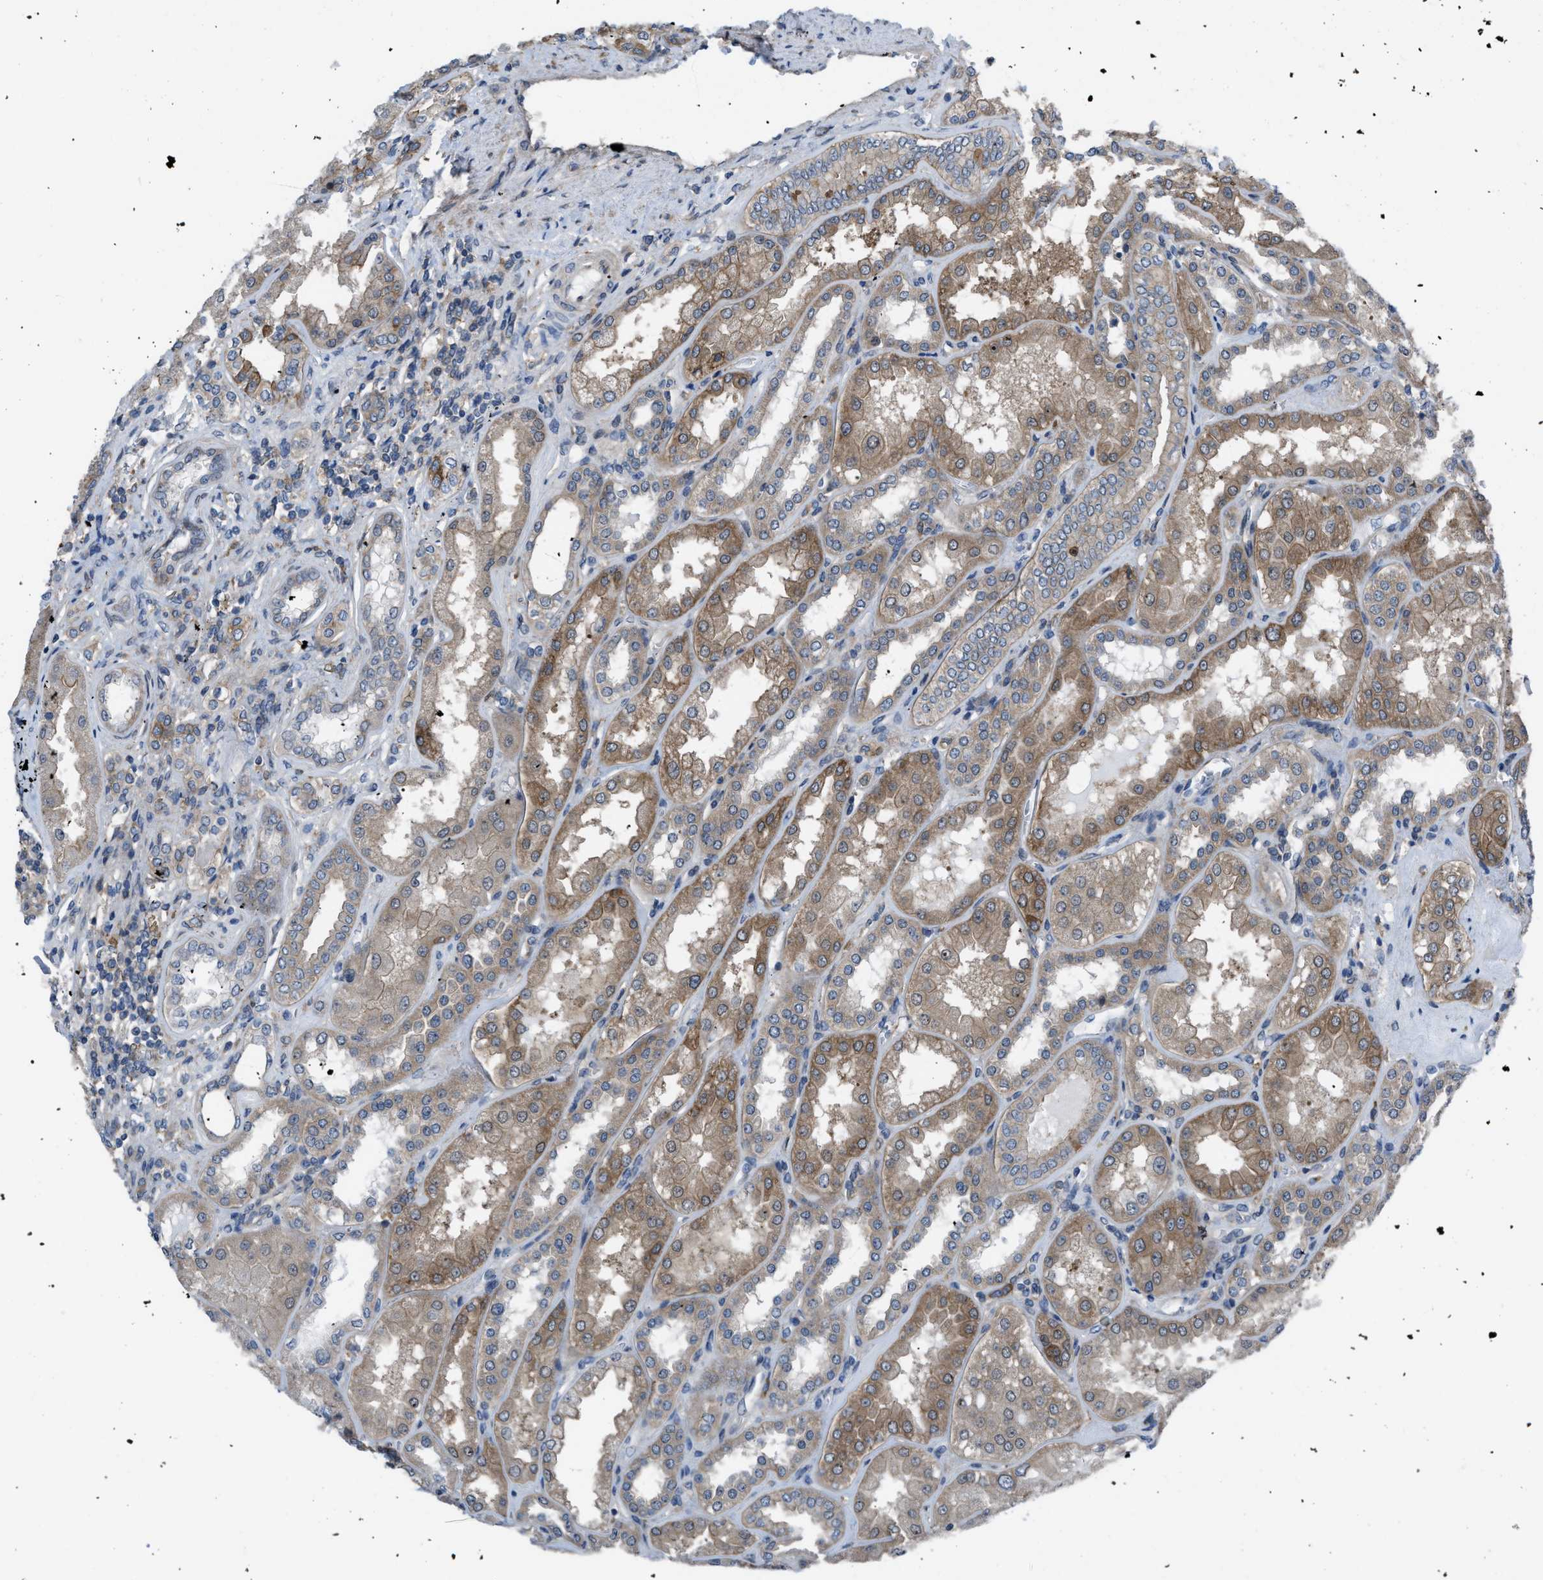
{"staining": {"intensity": "weak", "quantity": "25%-75%", "location": "cytoplasmic/membranous"}, "tissue": "kidney", "cell_type": "Cells in glomeruli", "image_type": "normal", "snomed": [{"axis": "morphology", "description": "Normal tissue, NOS"}, {"axis": "topography", "description": "Kidney"}], "caption": "The image exhibits immunohistochemical staining of unremarkable kidney. There is weak cytoplasmic/membranous staining is present in approximately 25%-75% of cells in glomeruli.", "gene": "MYO18A", "patient": {"sex": "female", "age": 56}}